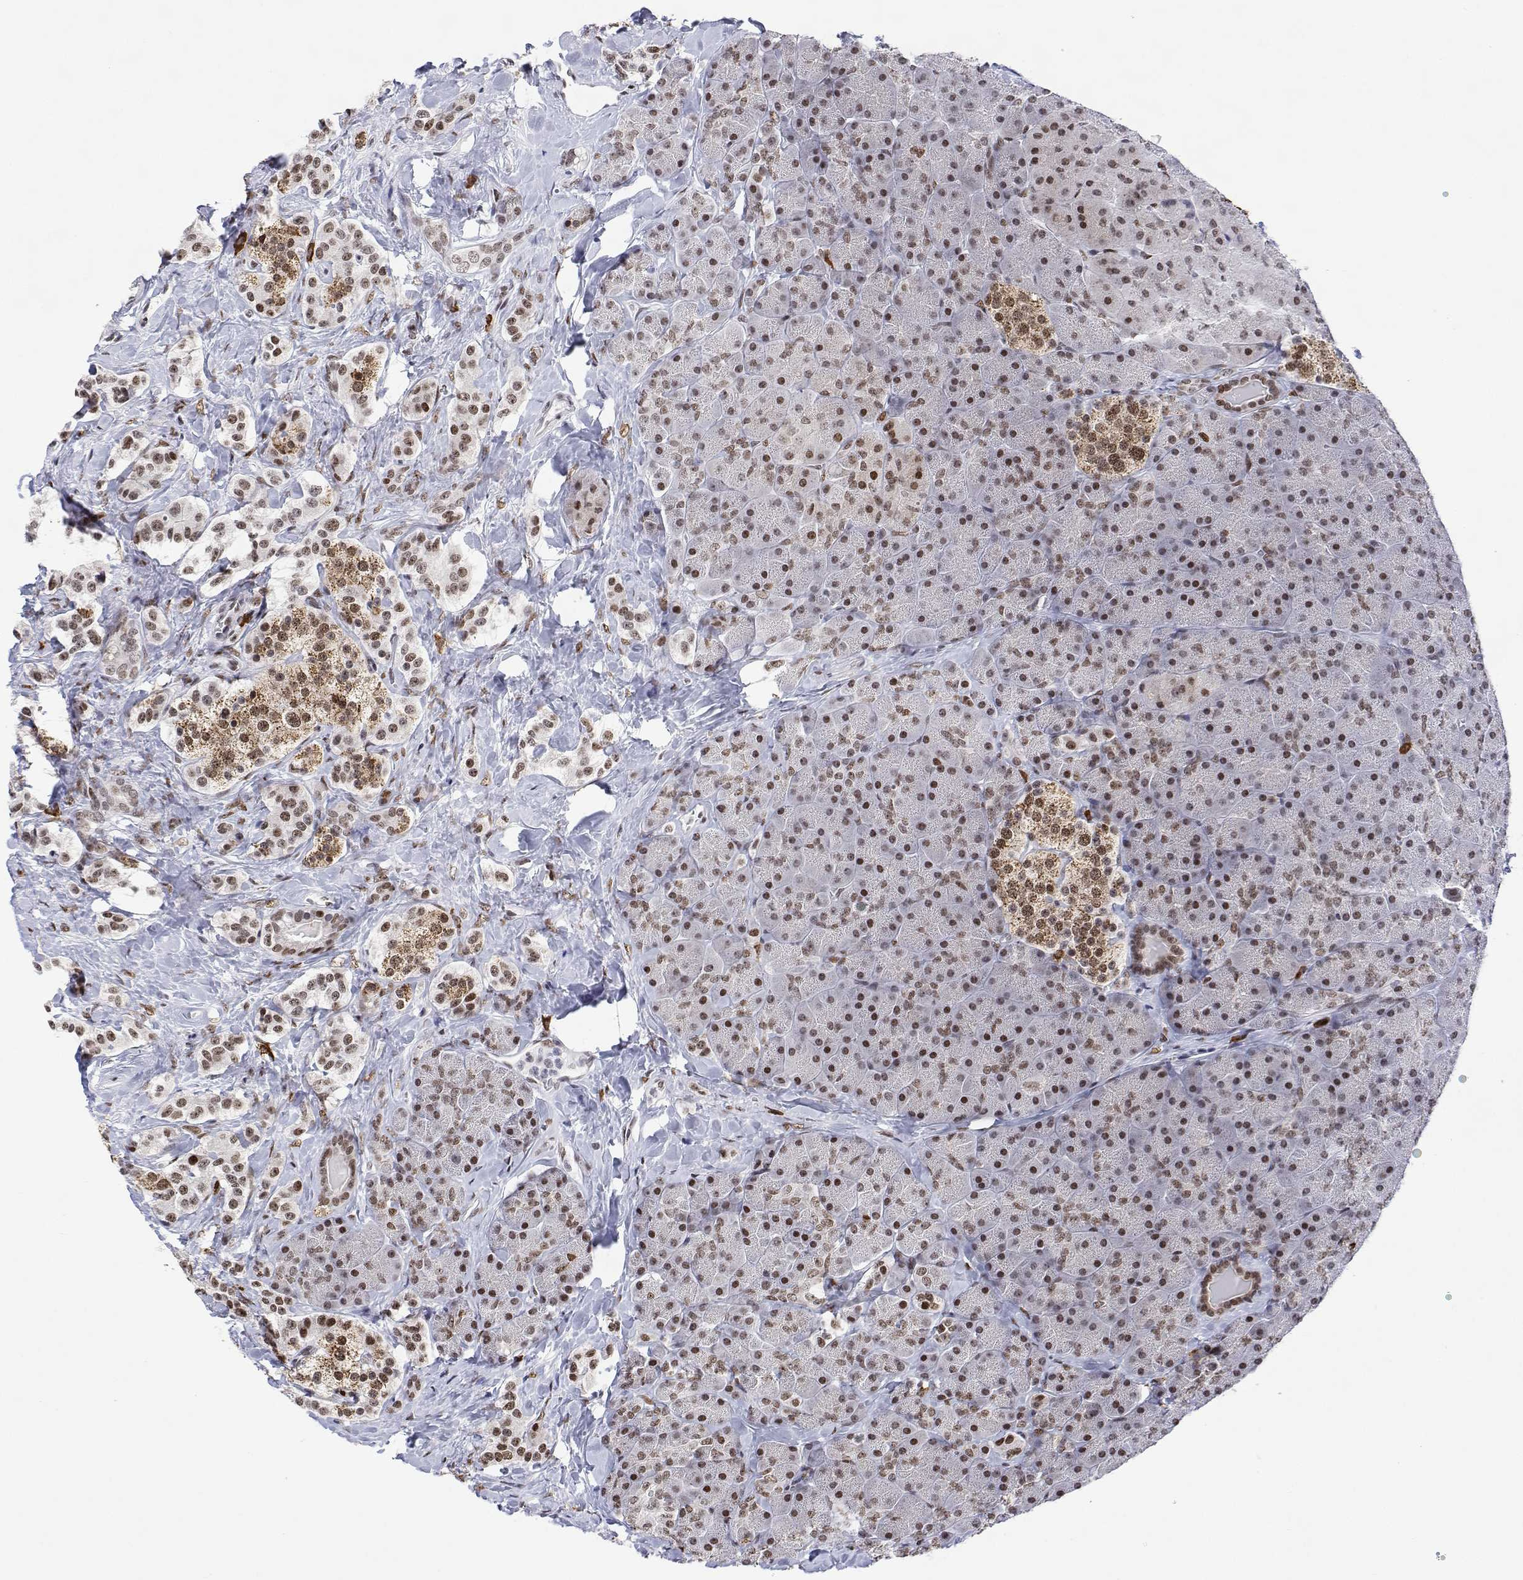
{"staining": {"intensity": "moderate", "quantity": "25%-75%", "location": "nuclear"}, "tissue": "carcinoid", "cell_type": "Tumor cells", "image_type": "cancer", "snomed": [{"axis": "morphology", "description": "Normal tissue, NOS"}, {"axis": "morphology", "description": "Carcinoid, malignant, NOS"}, {"axis": "topography", "description": "Pancreas"}], "caption": "The image demonstrates a brown stain indicating the presence of a protein in the nuclear of tumor cells in carcinoid. (Brightfield microscopy of DAB IHC at high magnification).", "gene": "XPC", "patient": {"sex": "male", "age": 36}}